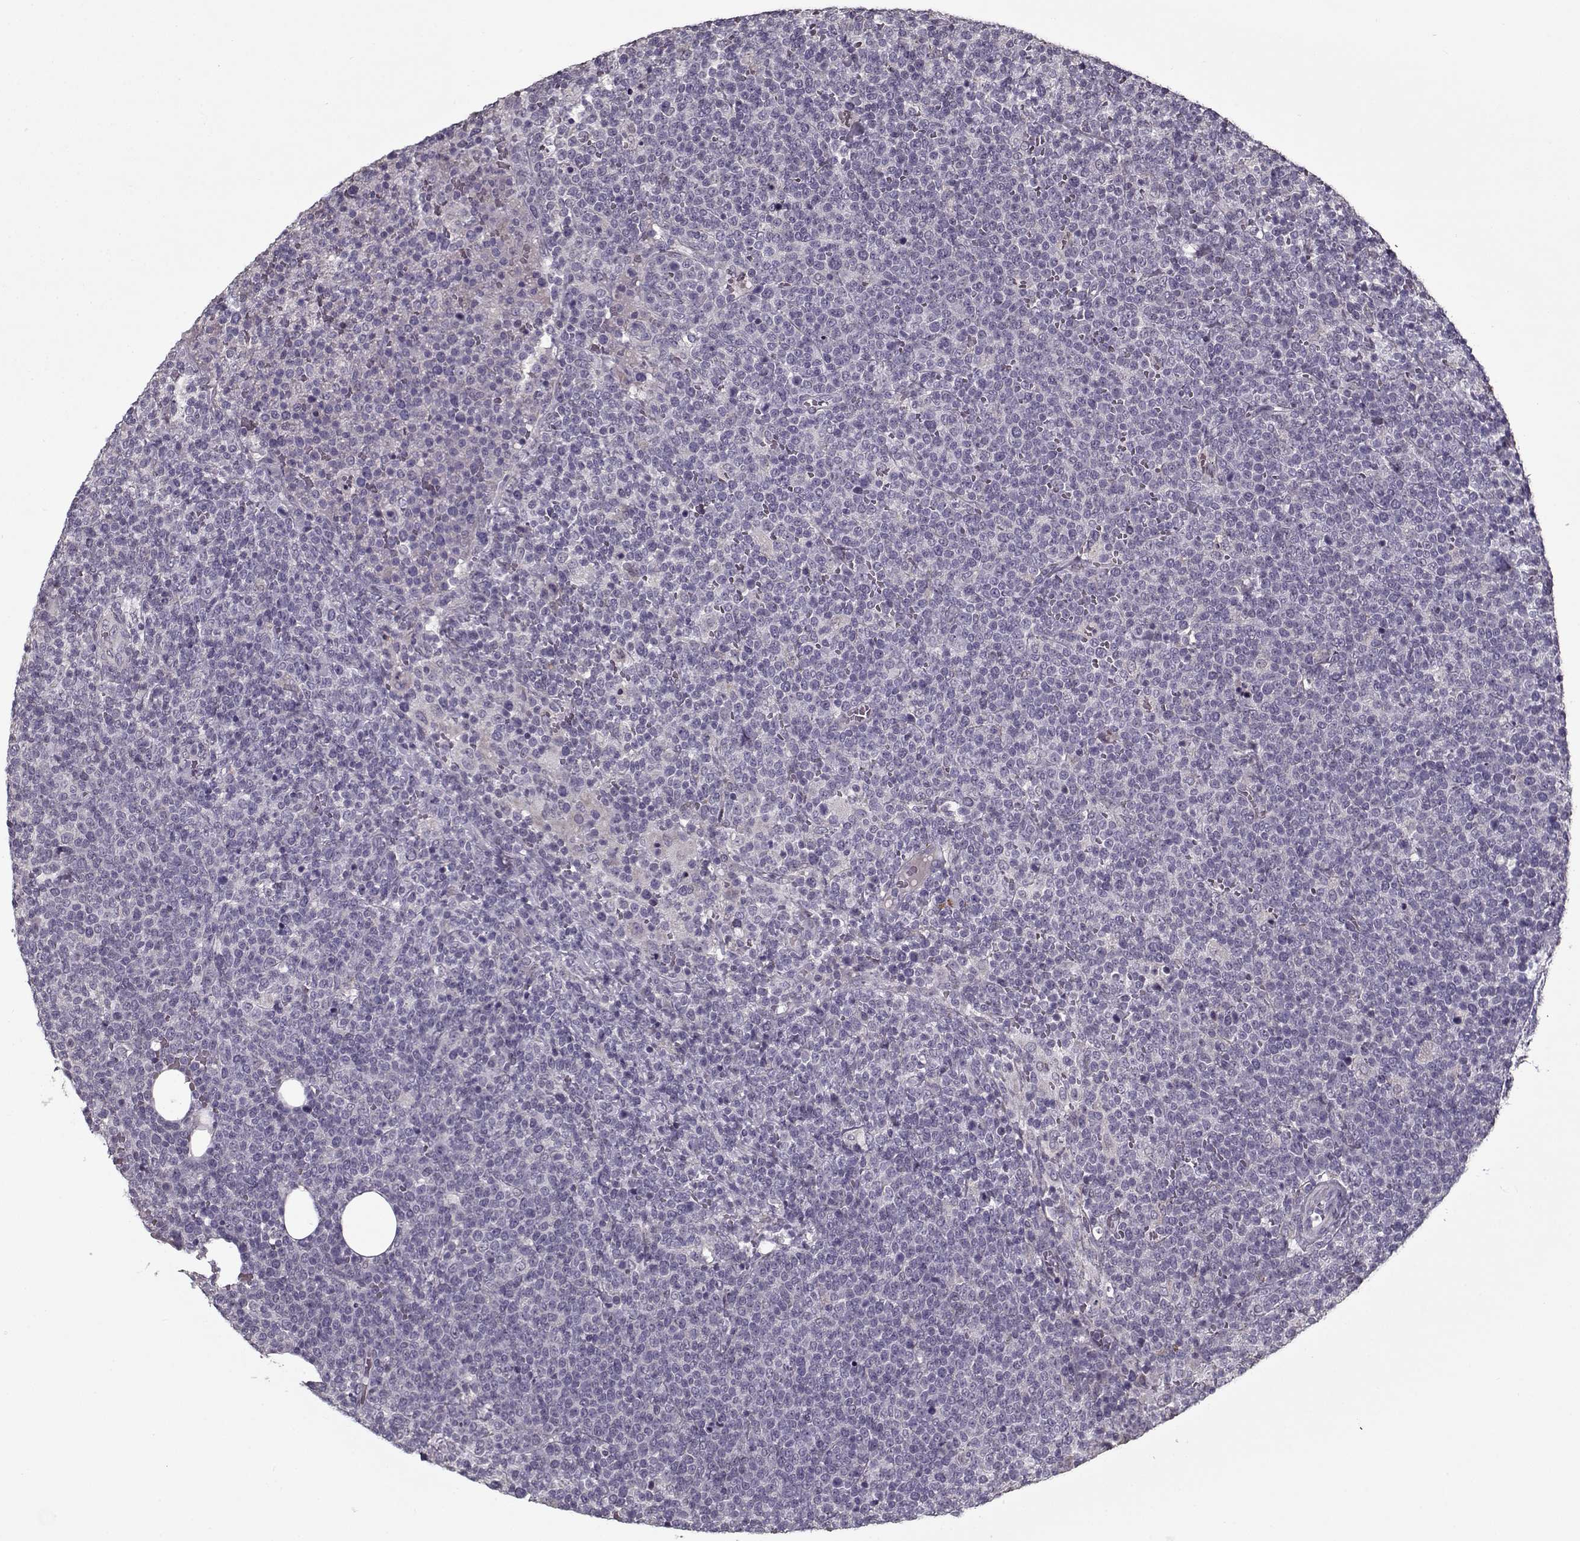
{"staining": {"intensity": "negative", "quantity": "none", "location": "none"}, "tissue": "lymphoma", "cell_type": "Tumor cells", "image_type": "cancer", "snomed": [{"axis": "morphology", "description": "Malignant lymphoma, non-Hodgkin's type, High grade"}, {"axis": "topography", "description": "Lymph node"}], "caption": "Tumor cells are negative for protein expression in human lymphoma.", "gene": "LAMA2", "patient": {"sex": "male", "age": 61}}